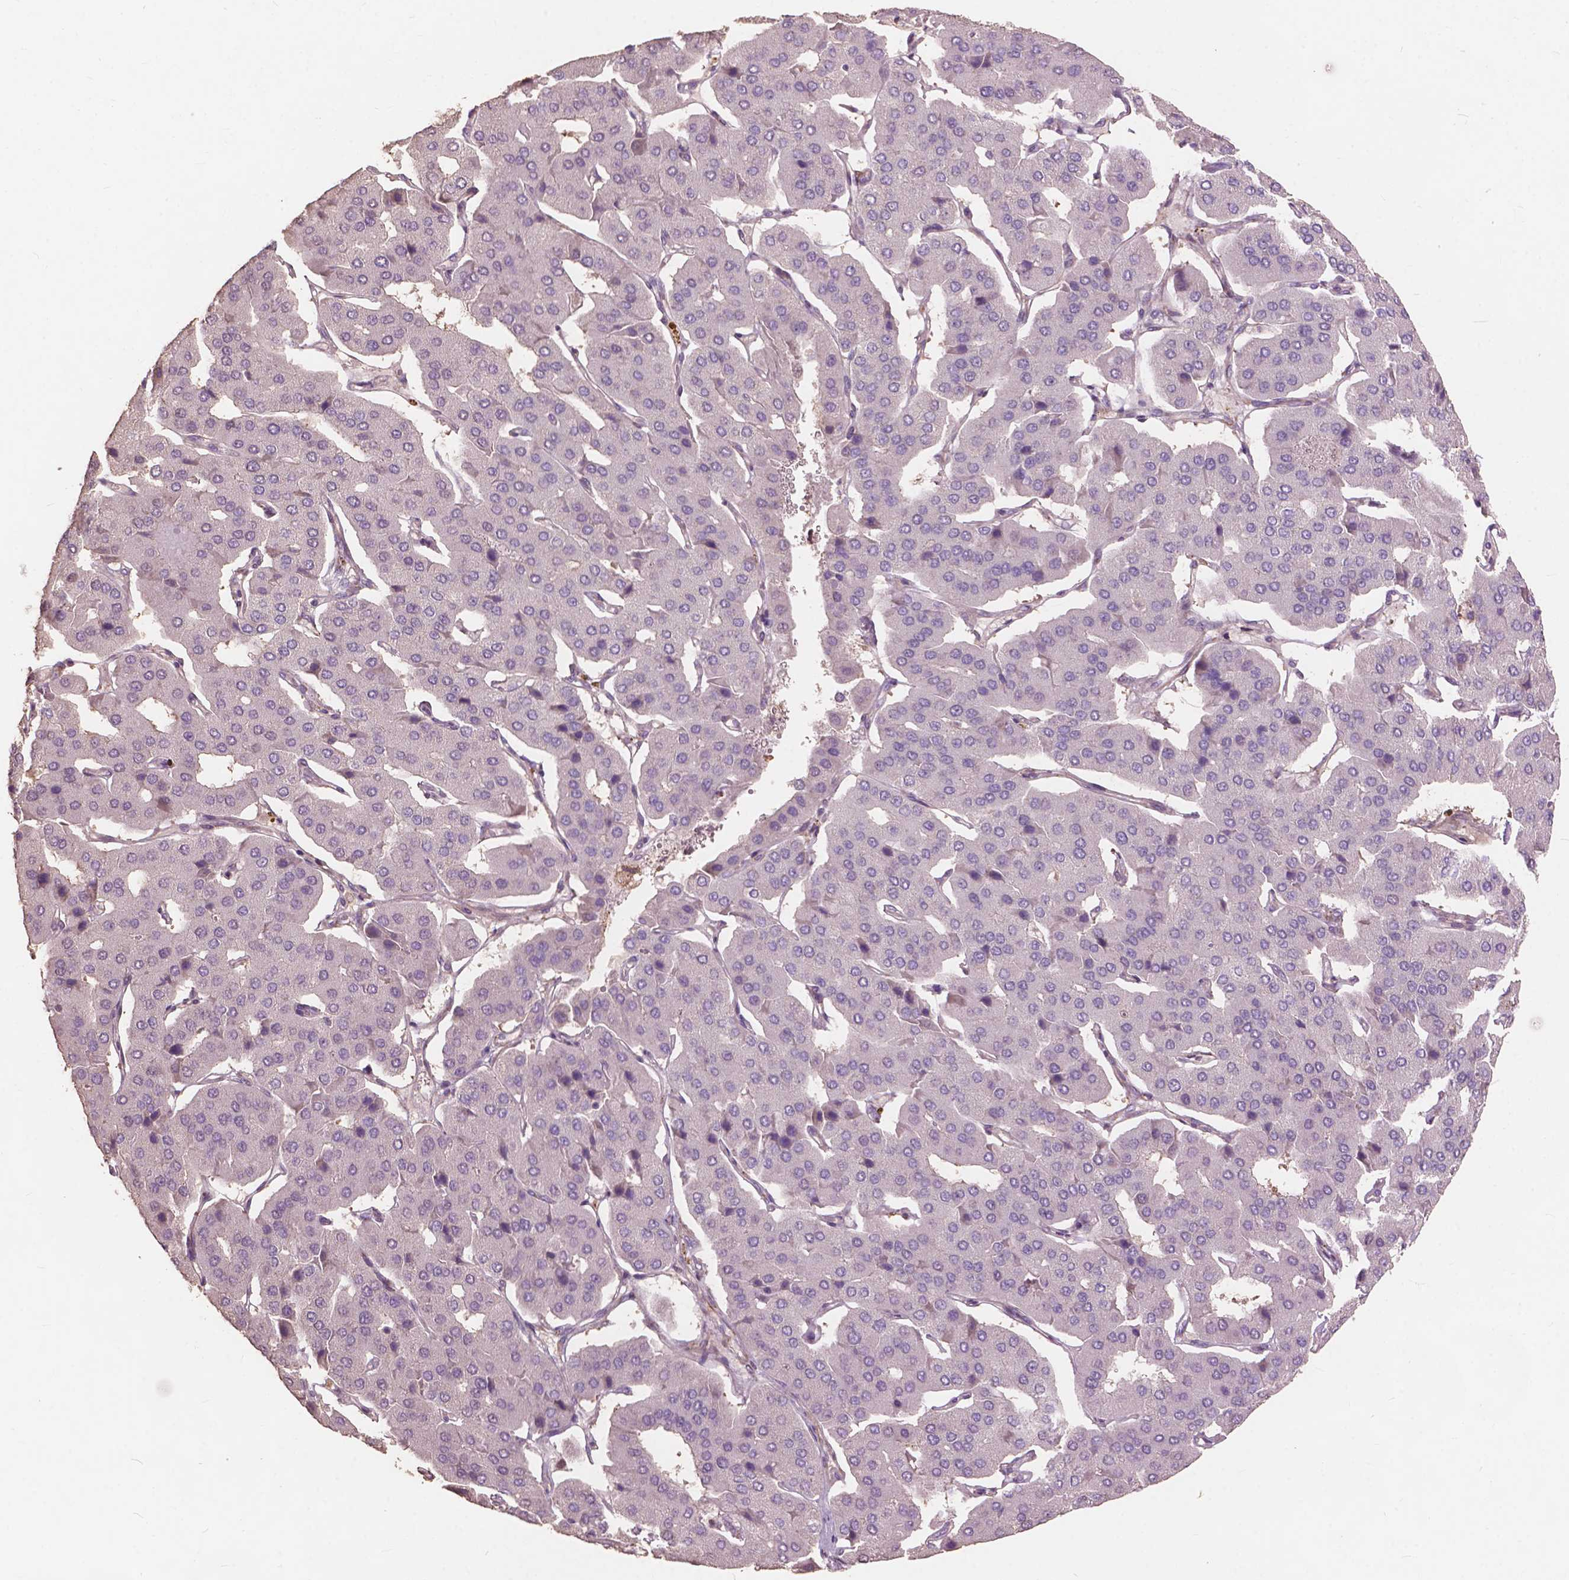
{"staining": {"intensity": "negative", "quantity": "none", "location": "none"}, "tissue": "parathyroid gland", "cell_type": "Glandular cells", "image_type": "normal", "snomed": [{"axis": "morphology", "description": "Normal tissue, NOS"}, {"axis": "morphology", "description": "Adenoma, NOS"}, {"axis": "topography", "description": "Parathyroid gland"}], "caption": "There is no significant positivity in glandular cells of parathyroid gland. Nuclei are stained in blue.", "gene": "FNIP1", "patient": {"sex": "female", "age": 86}}